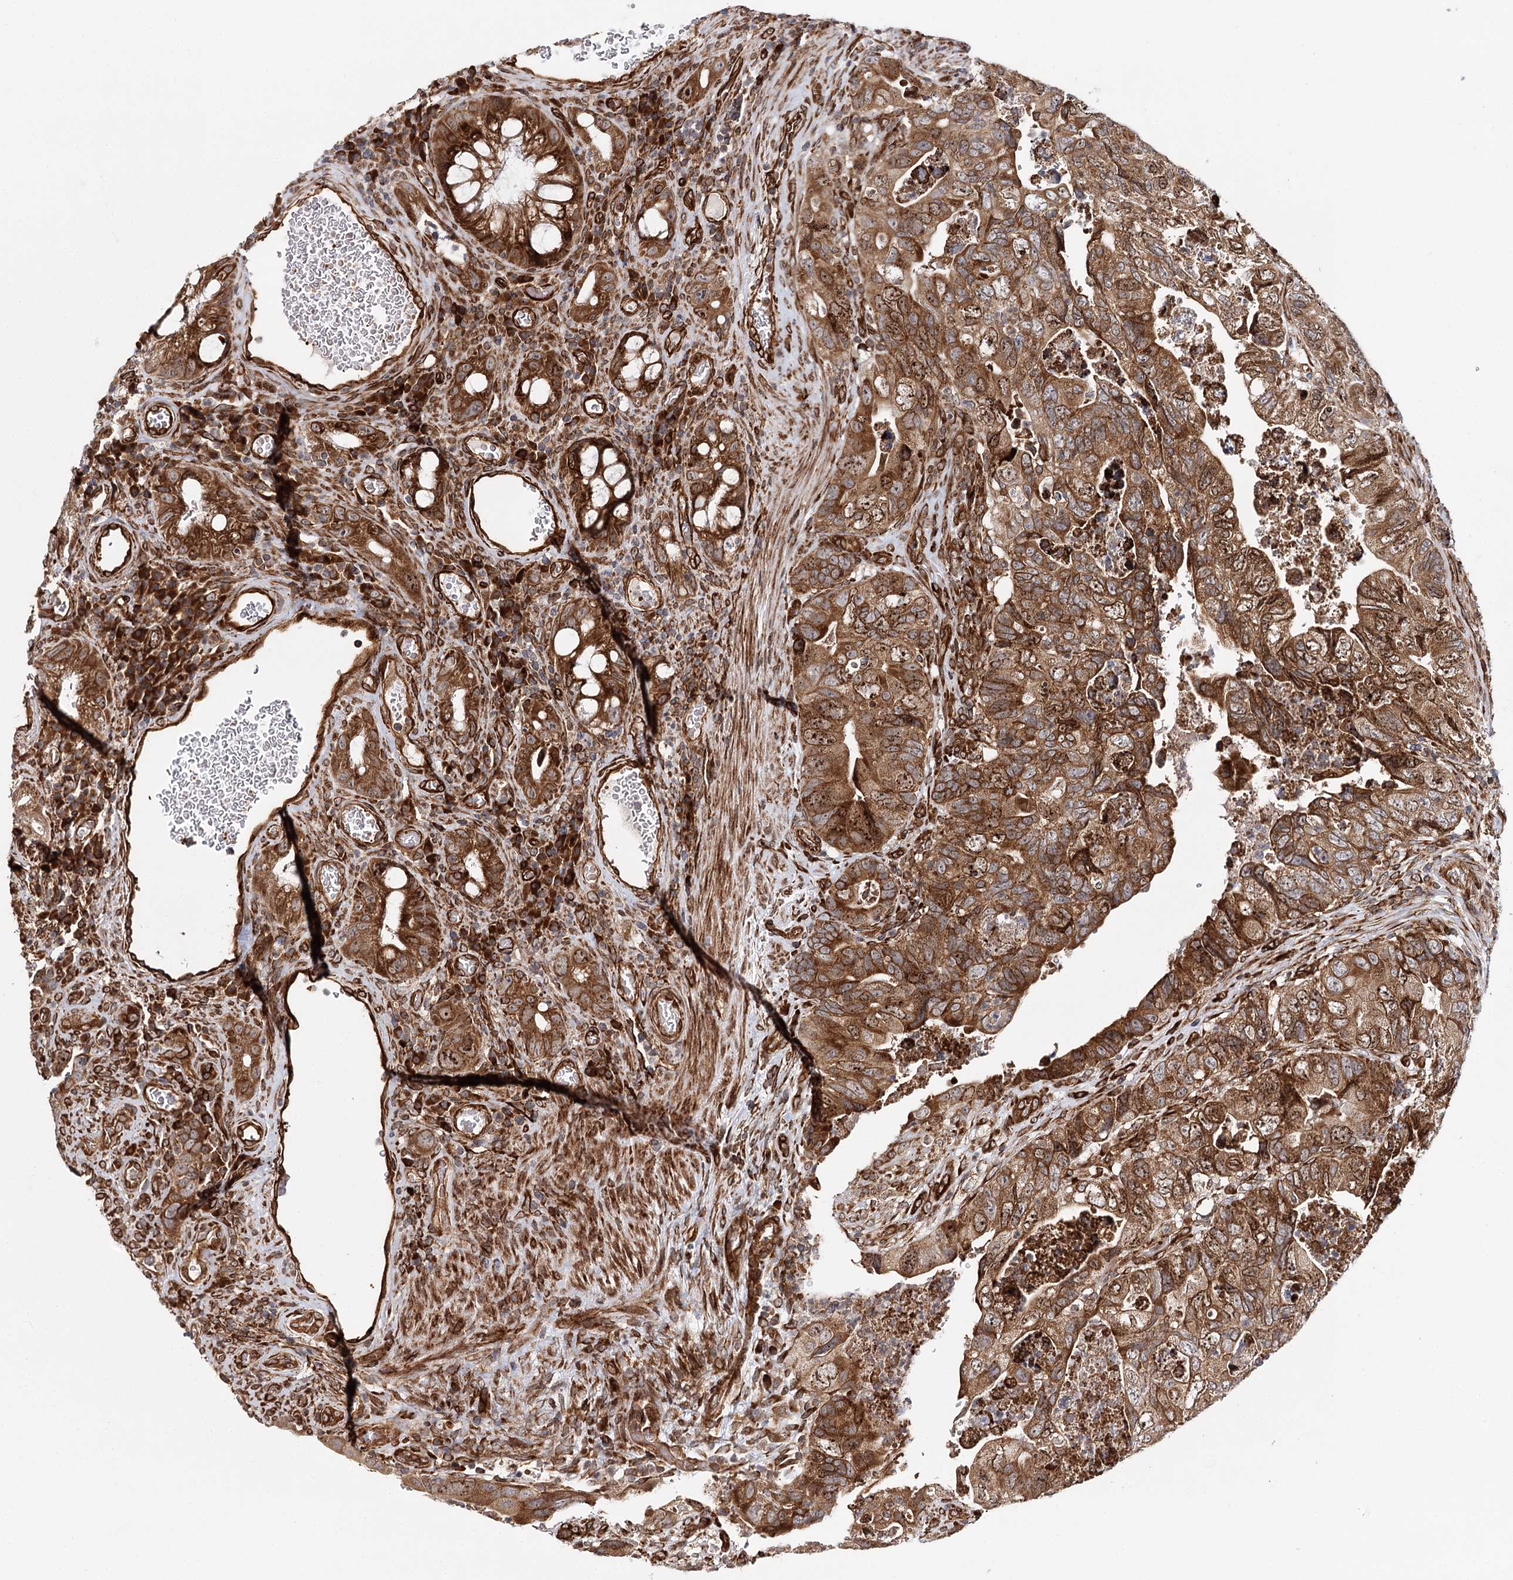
{"staining": {"intensity": "moderate", "quantity": ">75%", "location": "cytoplasmic/membranous,nuclear"}, "tissue": "colorectal cancer", "cell_type": "Tumor cells", "image_type": "cancer", "snomed": [{"axis": "morphology", "description": "Adenocarcinoma, NOS"}, {"axis": "topography", "description": "Rectum"}], "caption": "A brown stain labels moderate cytoplasmic/membranous and nuclear positivity of a protein in colorectal adenocarcinoma tumor cells.", "gene": "MKNK1", "patient": {"sex": "male", "age": 63}}